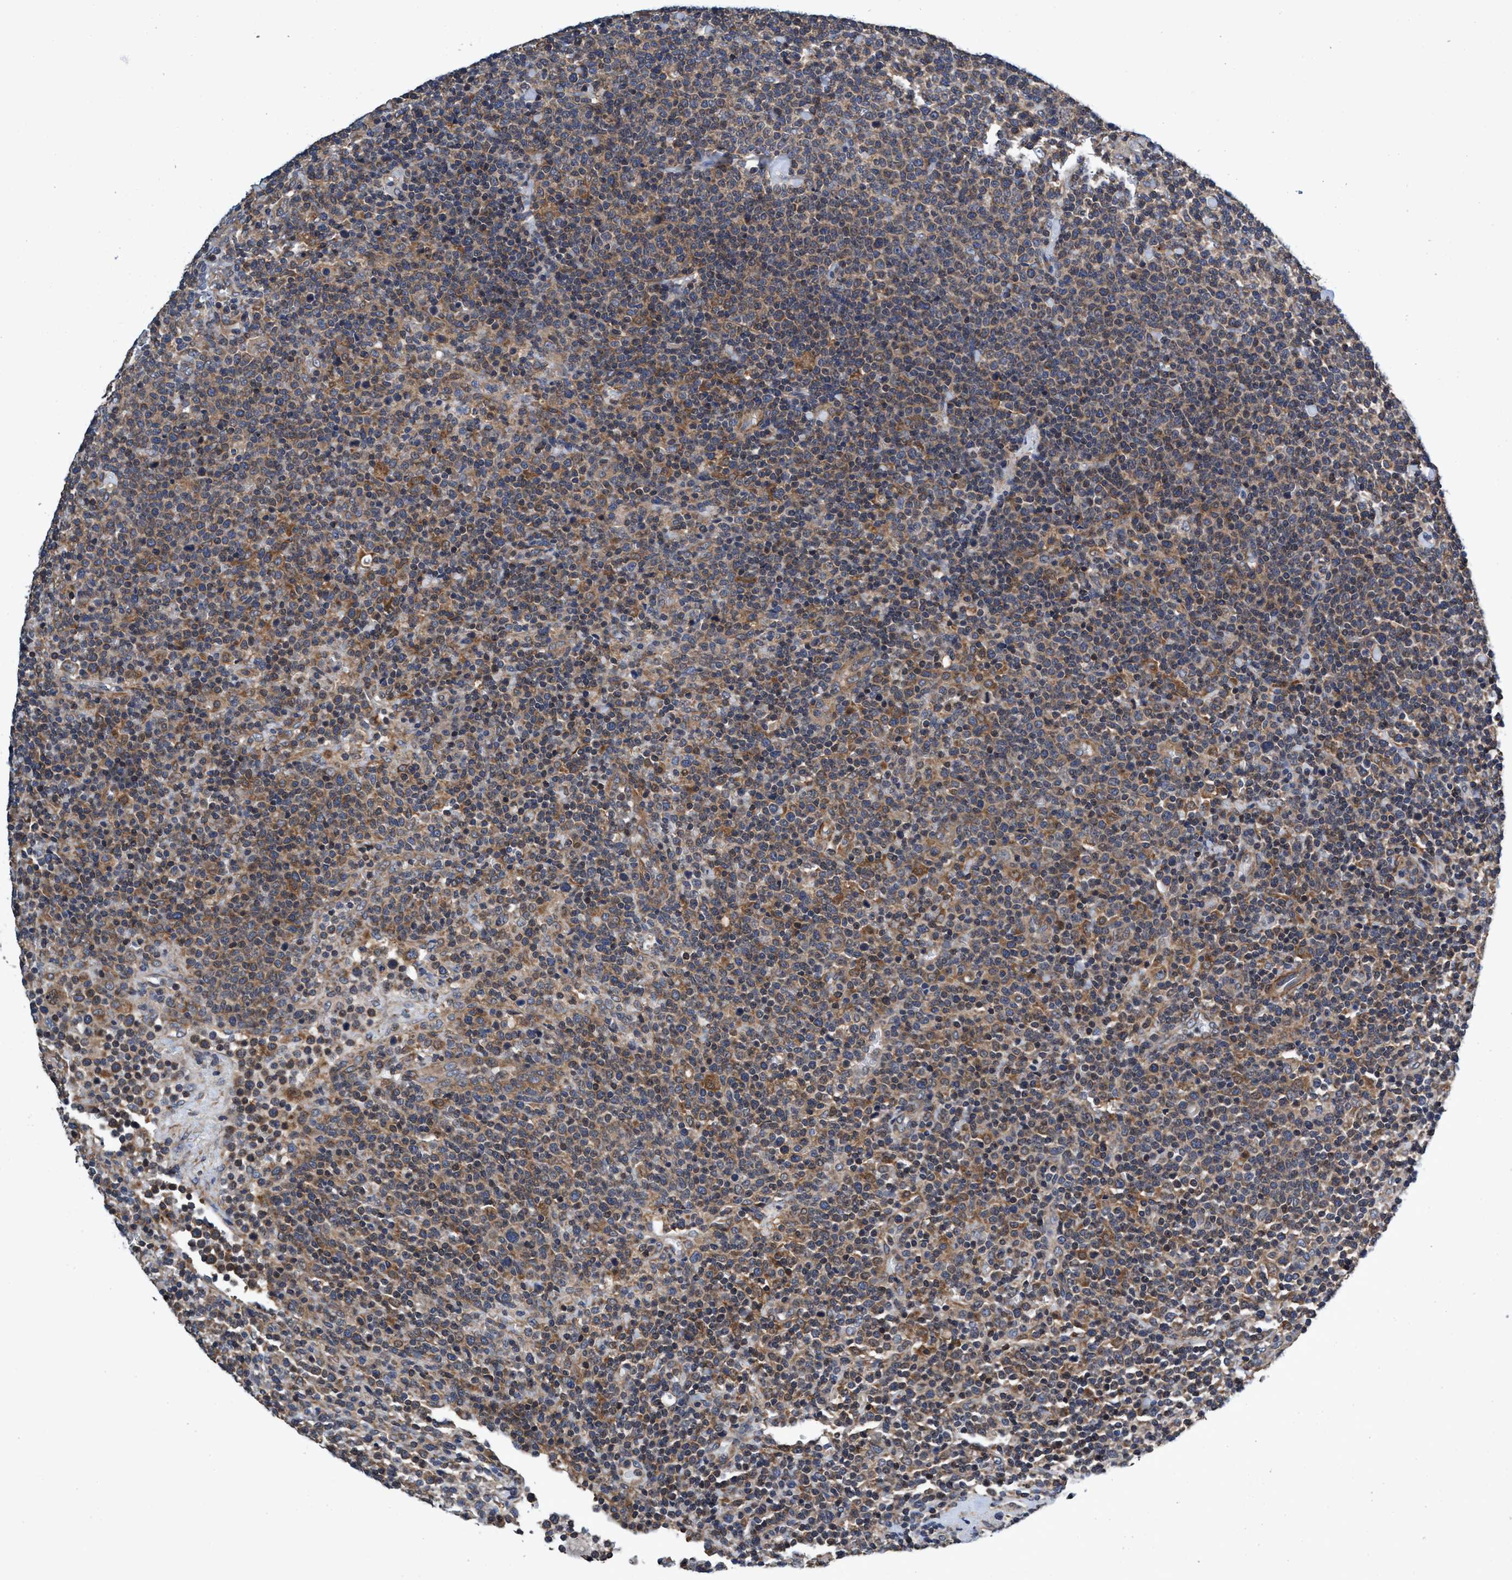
{"staining": {"intensity": "moderate", "quantity": ">75%", "location": "cytoplasmic/membranous"}, "tissue": "lymphoma", "cell_type": "Tumor cells", "image_type": "cancer", "snomed": [{"axis": "morphology", "description": "Malignant lymphoma, non-Hodgkin's type, High grade"}, {"axis": "topography", "description": "Lymph node"}], "caption": "High-power microscopy captured an immunohistochemistry (IHC) image of lymphoma, revealing moderate cytoplasmic/membranous positivity in about >75% of tumor cells.", "gene": "CALCOCO2", "patient": {"sex": "male", "age": 61}}